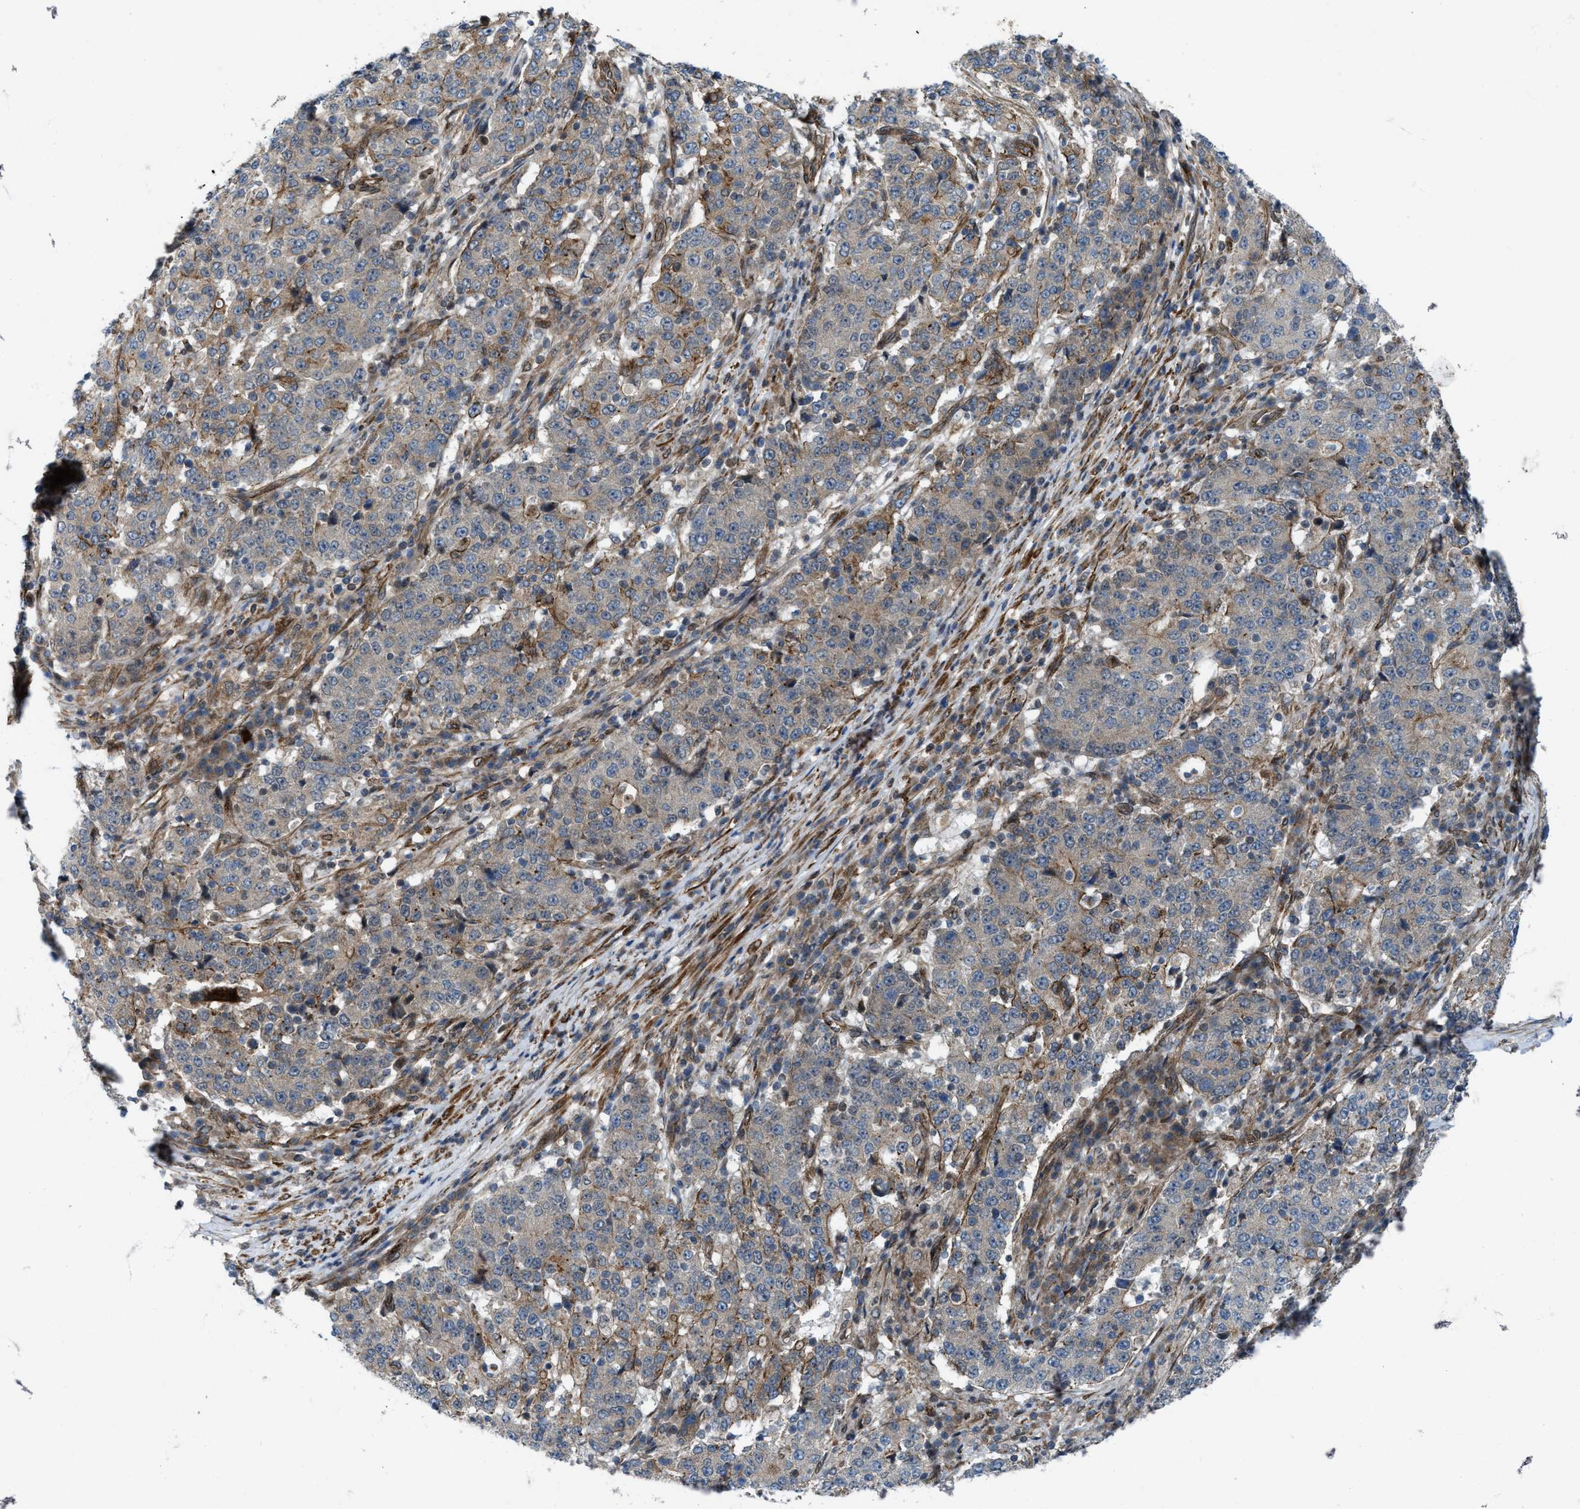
{"staining": {"intensity": "weak", "quantity": "25%-75%", "location": "cytoplasmic/membranous"}, "tissue": "stomach cancer", "cell_type": "Tumor cells", "image_type": "cancer", "snomed": [{"axis": "morphology", "description": "Adenocarcinoma, NOS"}, {"axis": "topography", "description": "Stomach"}], "caption": "Weak cytoplasmic/membranous expression for a protein is present in approximately 25%-75% of tumor cells of stomach adenocarcinoma using immunohistochemistry.", "gene": "URGCP", "patient": {"sex": "male", "age": 59}}